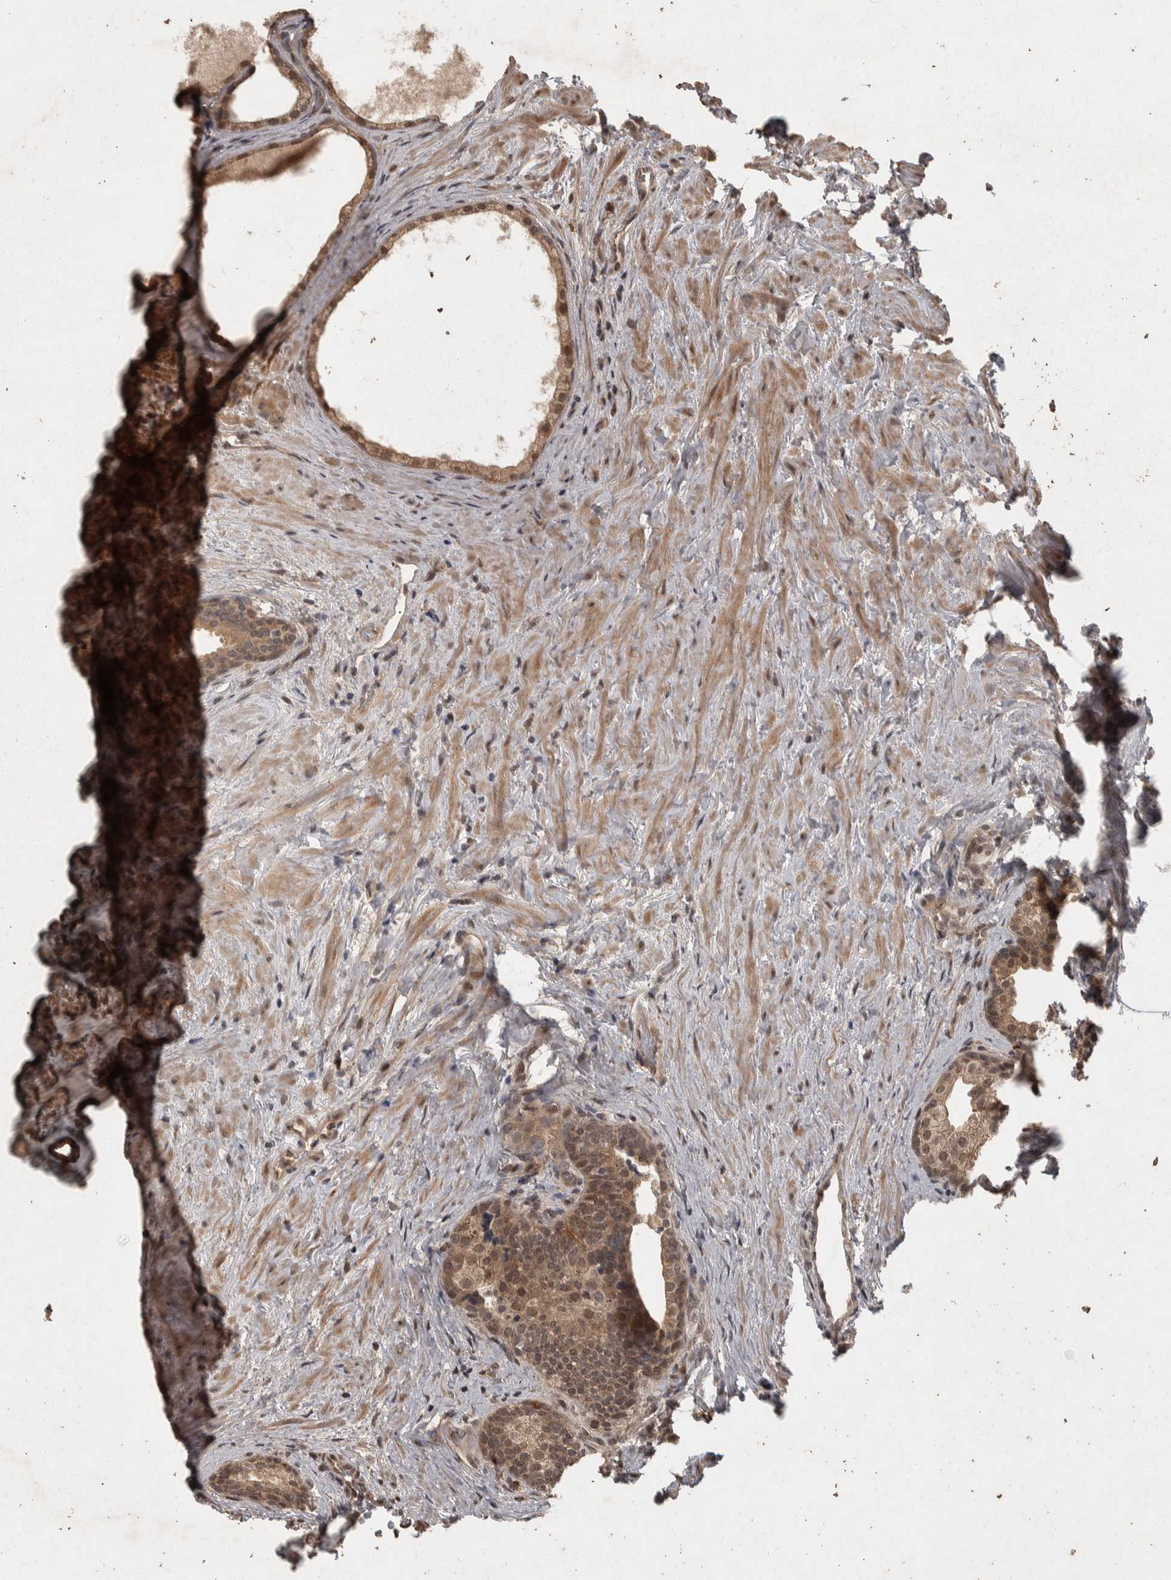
{"staining": {"intensity": "moderate", "quantity": ">75%", "location": "cytoplasmic/membranous,nuclear"}, "tissue": "prostate", "cell_type": "Glandular cells", "image_type": "normal", "snomed": [{"axis": "morphology", "description": "Normal tissue, NOS"}, {"axis": "topography", "description": "Prostate"}], "caption": "DAB immunohistochemical staining of unremarkable prostate reveals moderate cytoplasmic/membranous,nuclear protein staining in approximately >75% of glandular cells. Immunohistochemistry (ihc) stains the protein of interest in brown and the nuclei are stained blue.", "gene": "ACO1", "patient": {"sex": "male", "age": 48}}